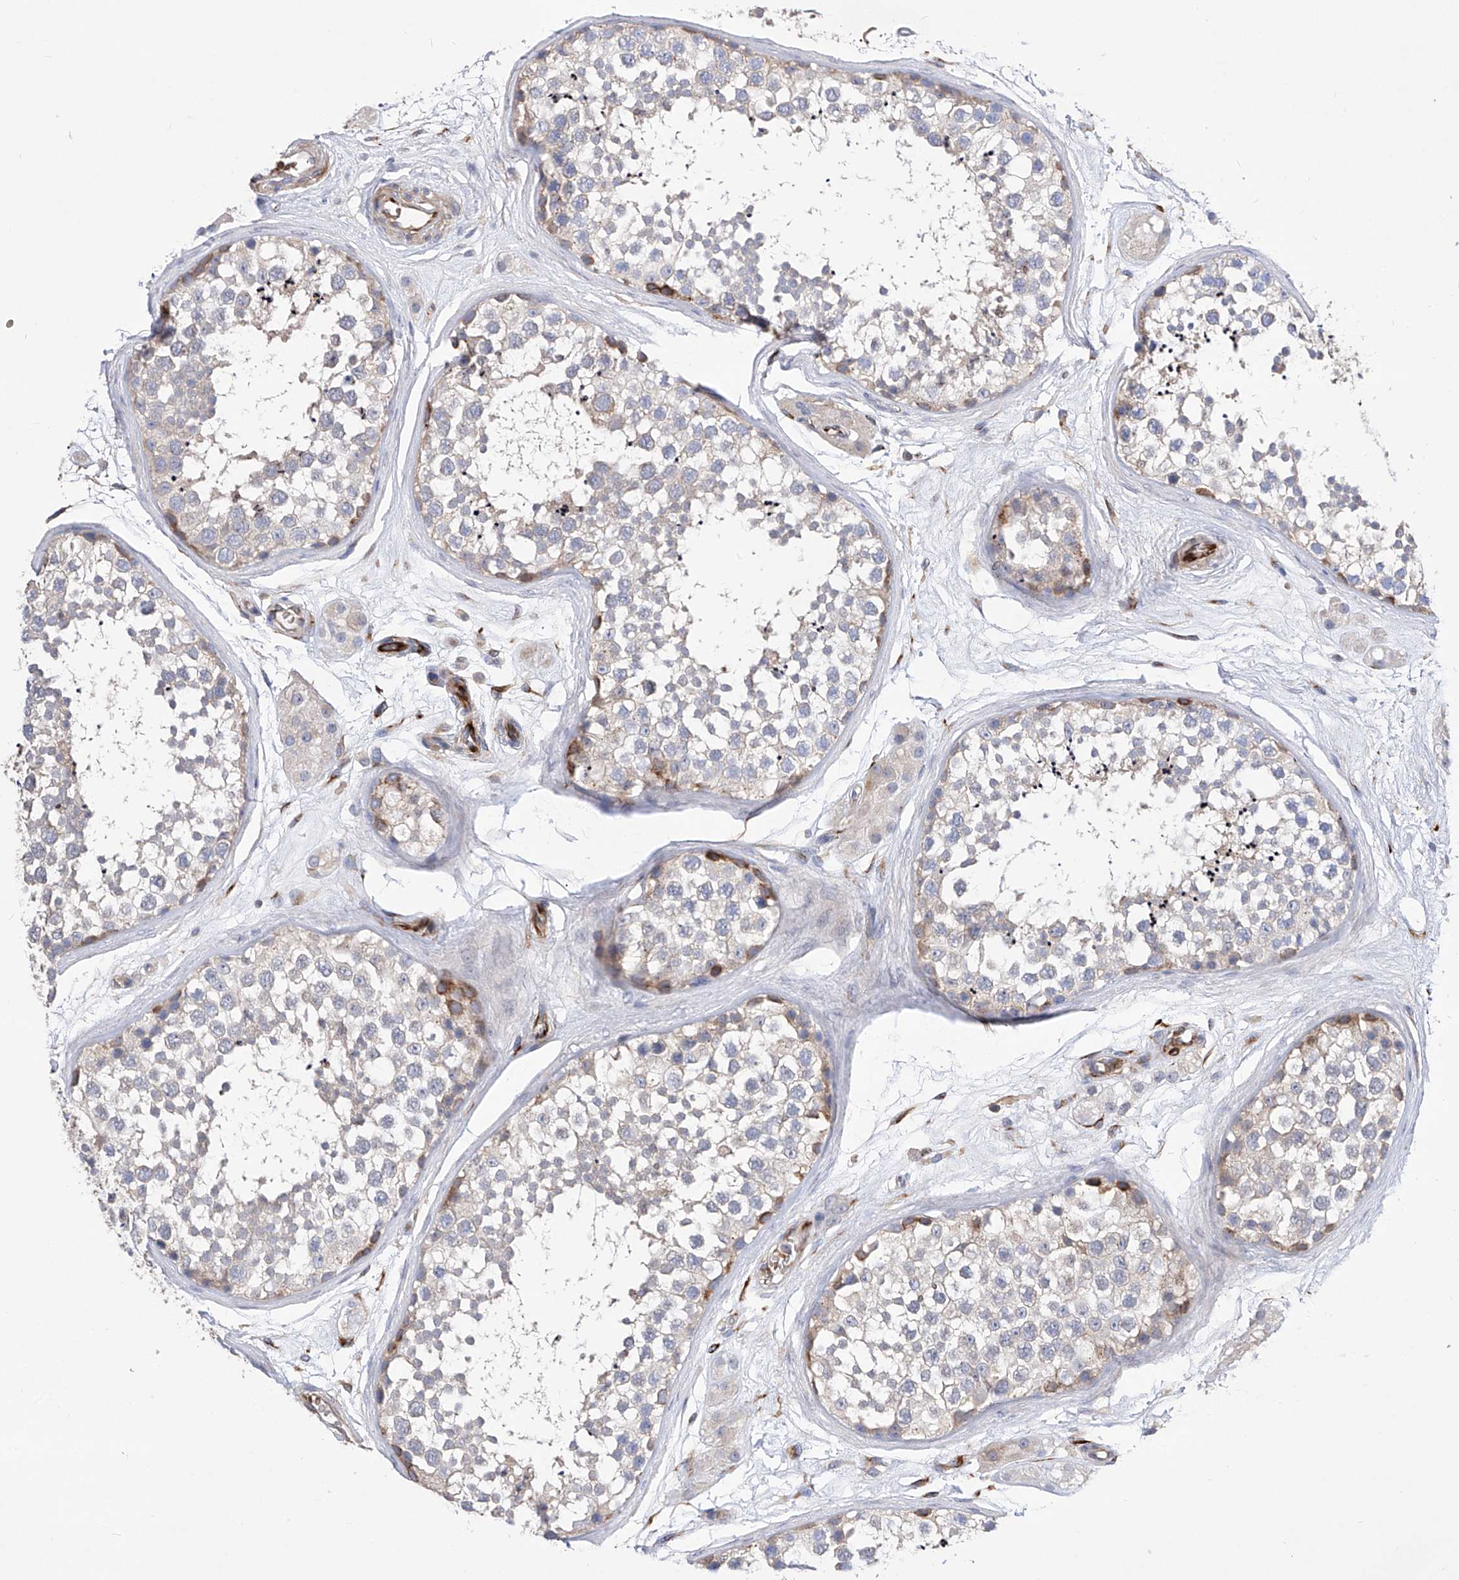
{"staining": {"intensity": "moderate", "quantity": "<25%", "location": "cytoplasmic/membranous"}, "tissue": "testis", "cell_type": "Cells in seminiferous ducts", "image_type": "normal", "snomed": [{"axis": "morphology", "description": "Normal tissue, NOS"}, {"axis": "topography", "description": "Testis"}], "caption": "Testis stained with a protein marker demonstrates moderate staining in cells in seminiferous ducts.", "gene": "NFATC4", "patient": {"sex": "male", "age": 56}}